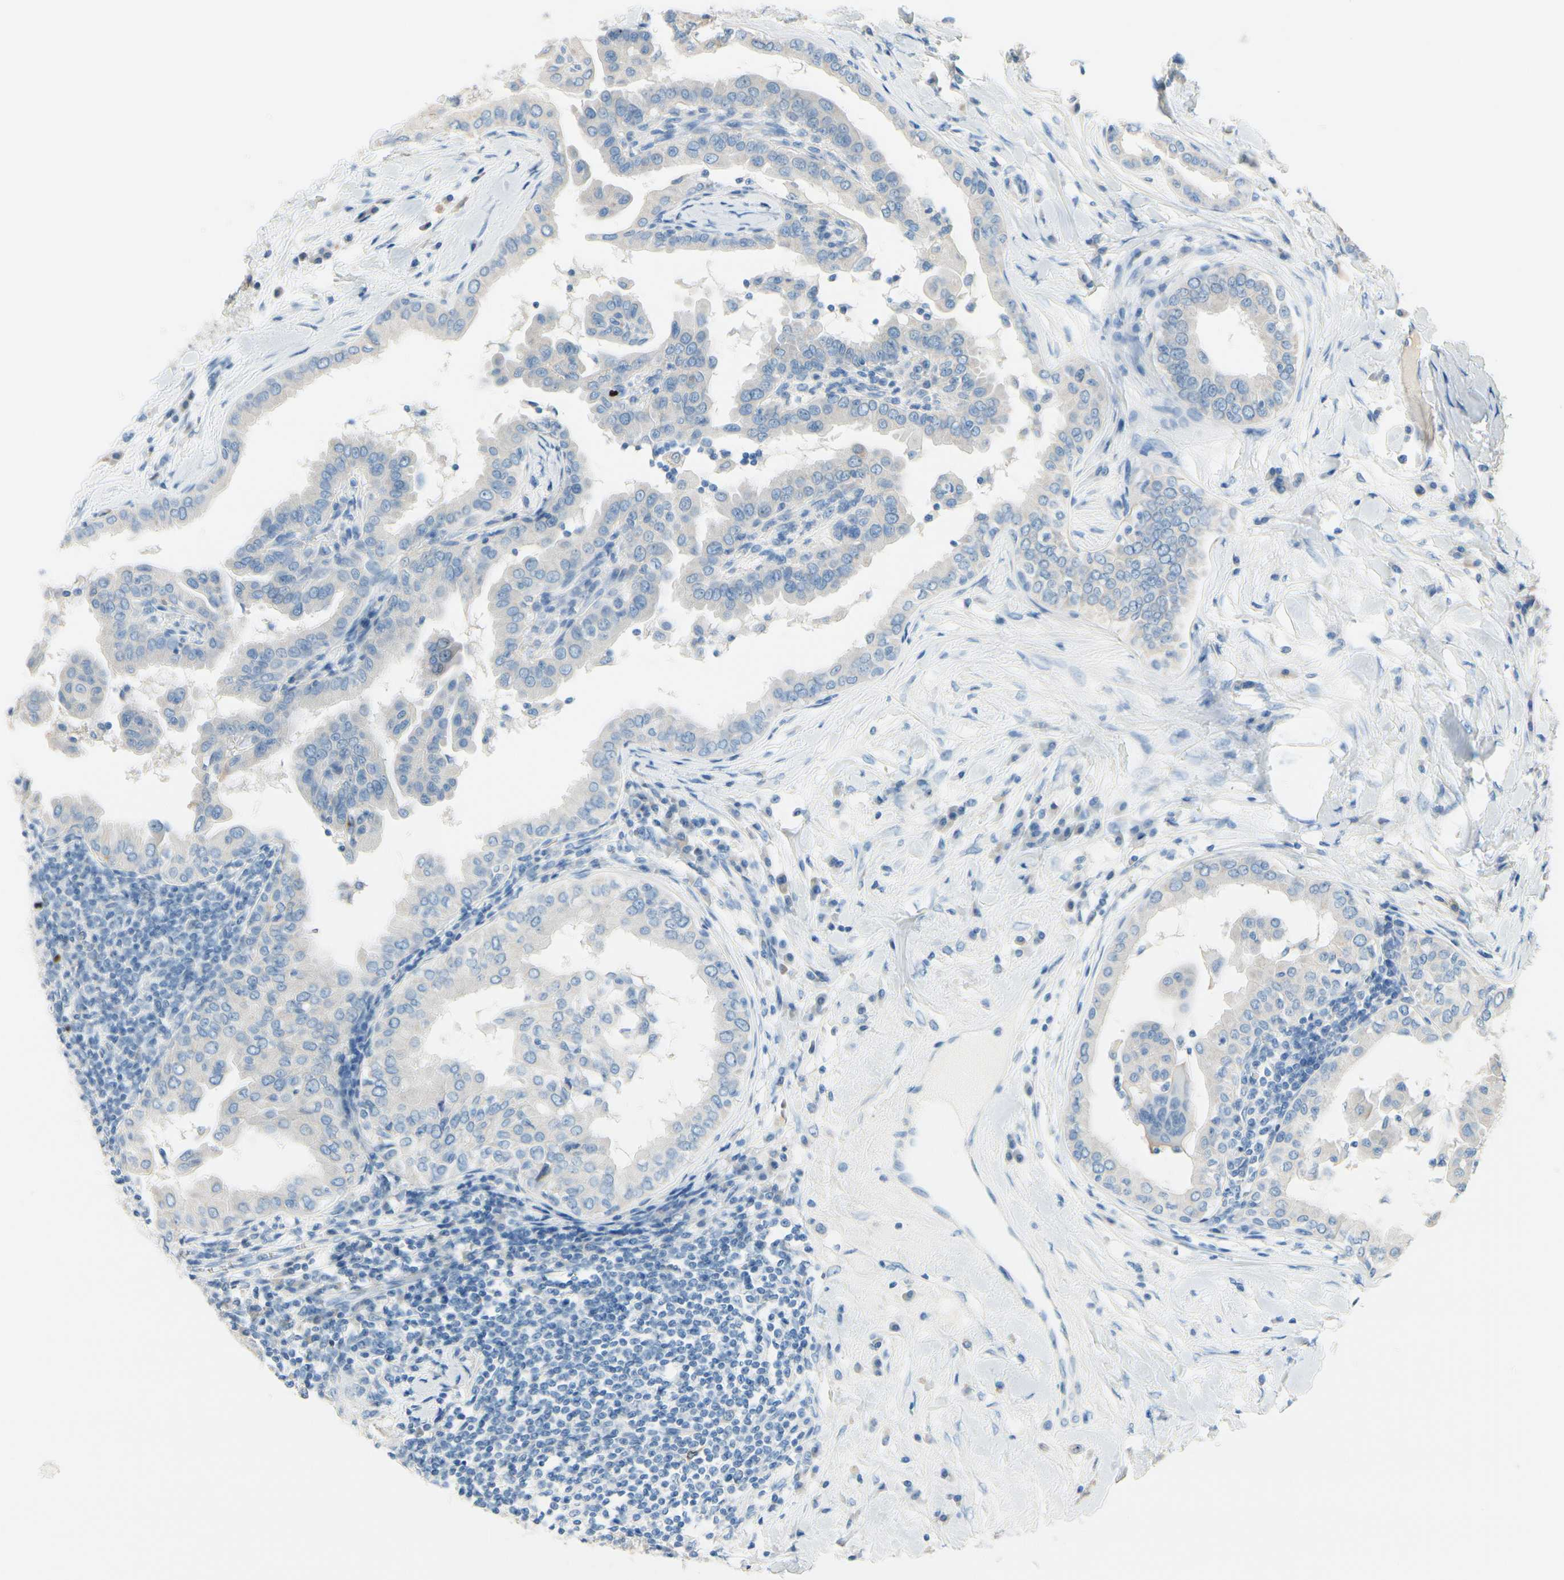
{"staining": {"intensity": "negative", "quantity": "none", "location": "none"}, "tissue": "thyroid cancer", "cell_type": "Tumor cells", "image_type": "cancer", "snomed": [{"axis": "morphology", "description": "Papillary adenocarcinoma, NOS"}, {"axis": "topography", "description": "Thyroid gland"}], "caption": "Immunohistochemistry image of human papillary adenocarcinoma (thyroid) stained for a protein (brown), which exhibits no positivity in tumor cells.", "gene": "CKAP2", "patient": {"sex": "male", "age": 33}}